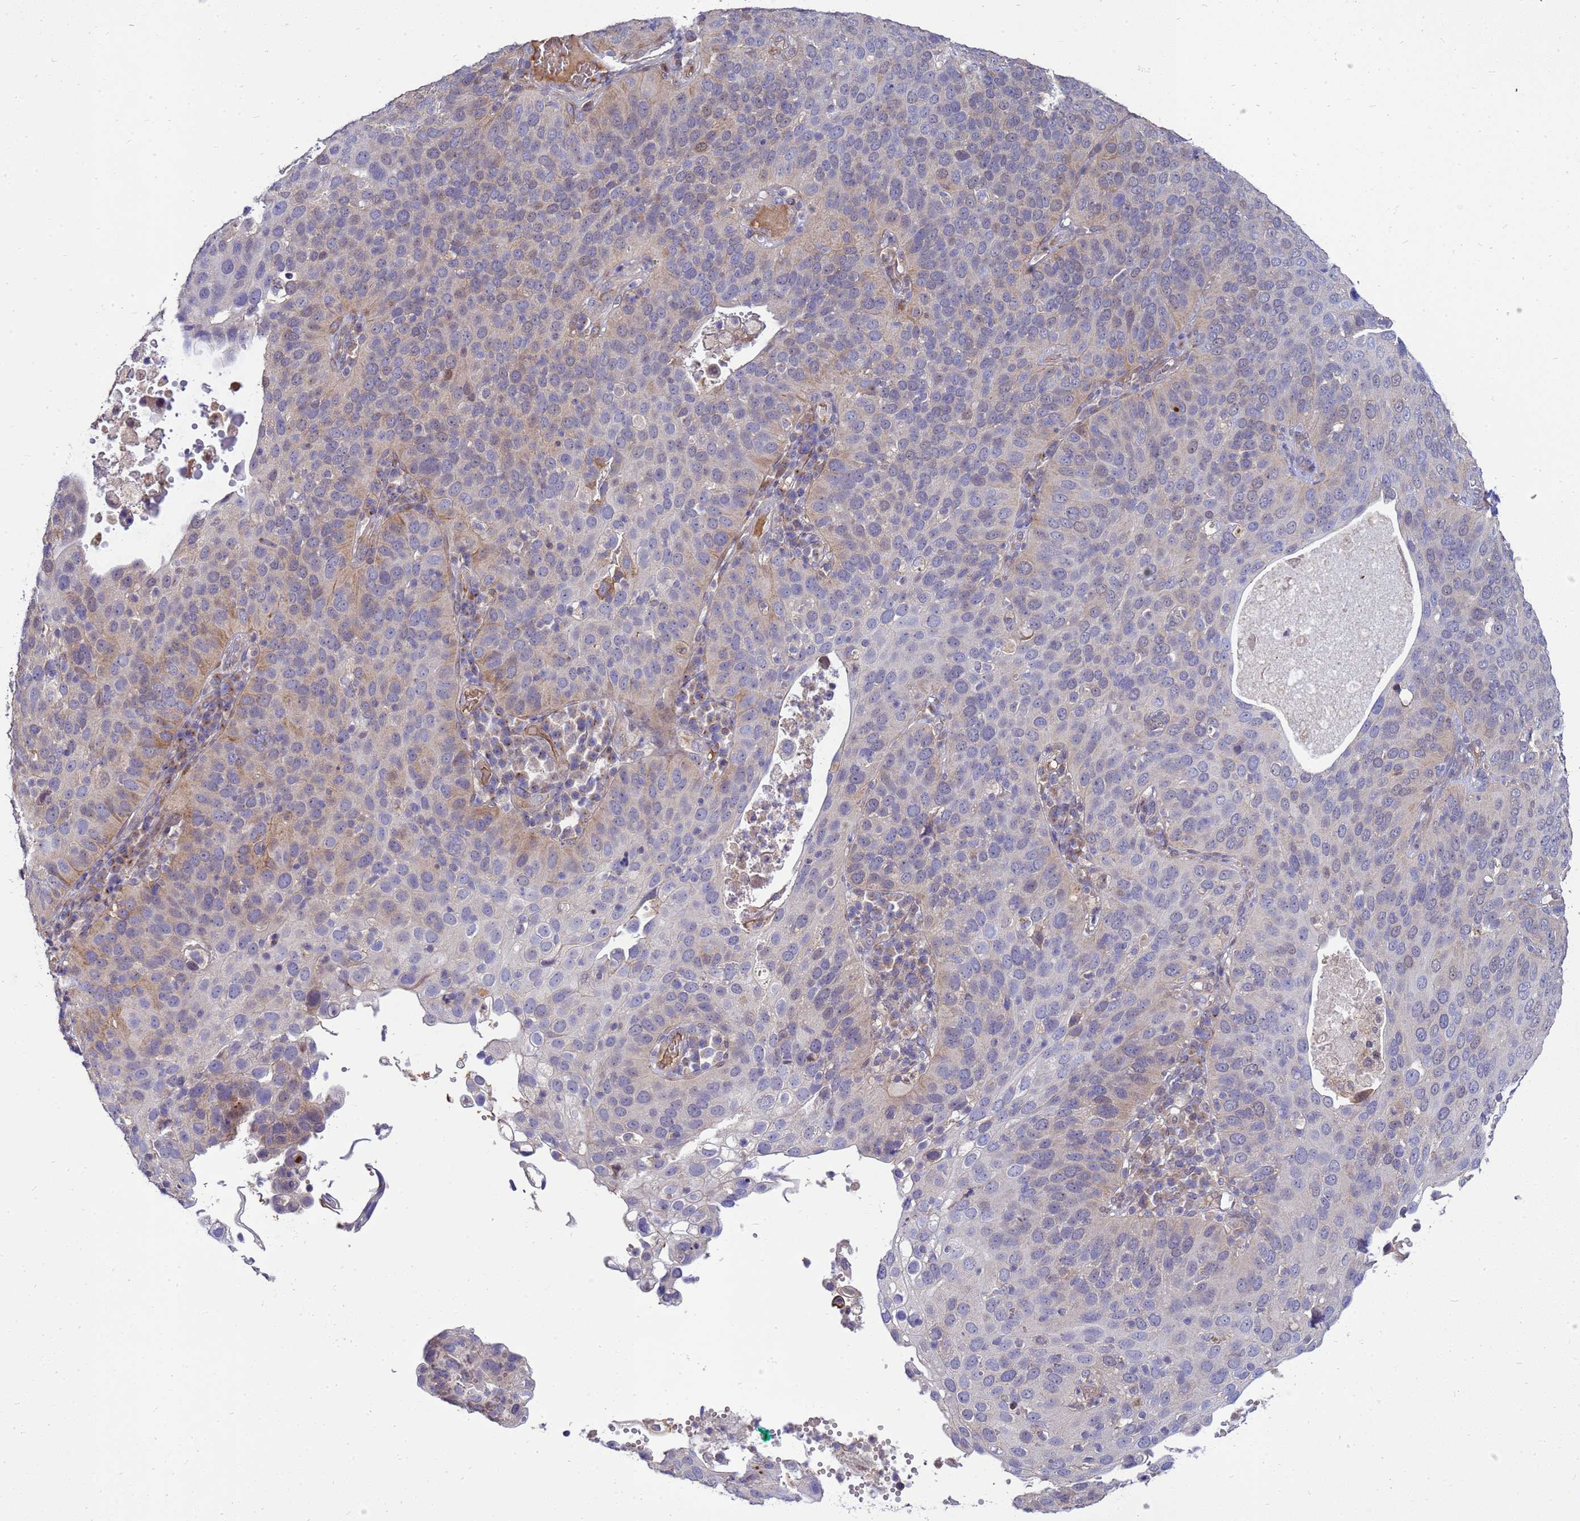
{"staining": {"intensity": "weak", "quantity": "<25%", "location": "cytoplasmic/membranous"}, "tissue": "cervical cancer", "cell_type": "Tumor cells", "image_type": "cancer", "snomed": [{"axis": "morphology", "description": "Squamous cell carcinoma, NOS"}, {"axis": "topography", "description": "Cervix"}], "caption": "Histopathology image shows no significant protein staining in tumor cells of cervical cancer (squamous cell carcinoma).", "gene": "EIF4EBP3", "patient": {"sex": "female", "age": 36}}